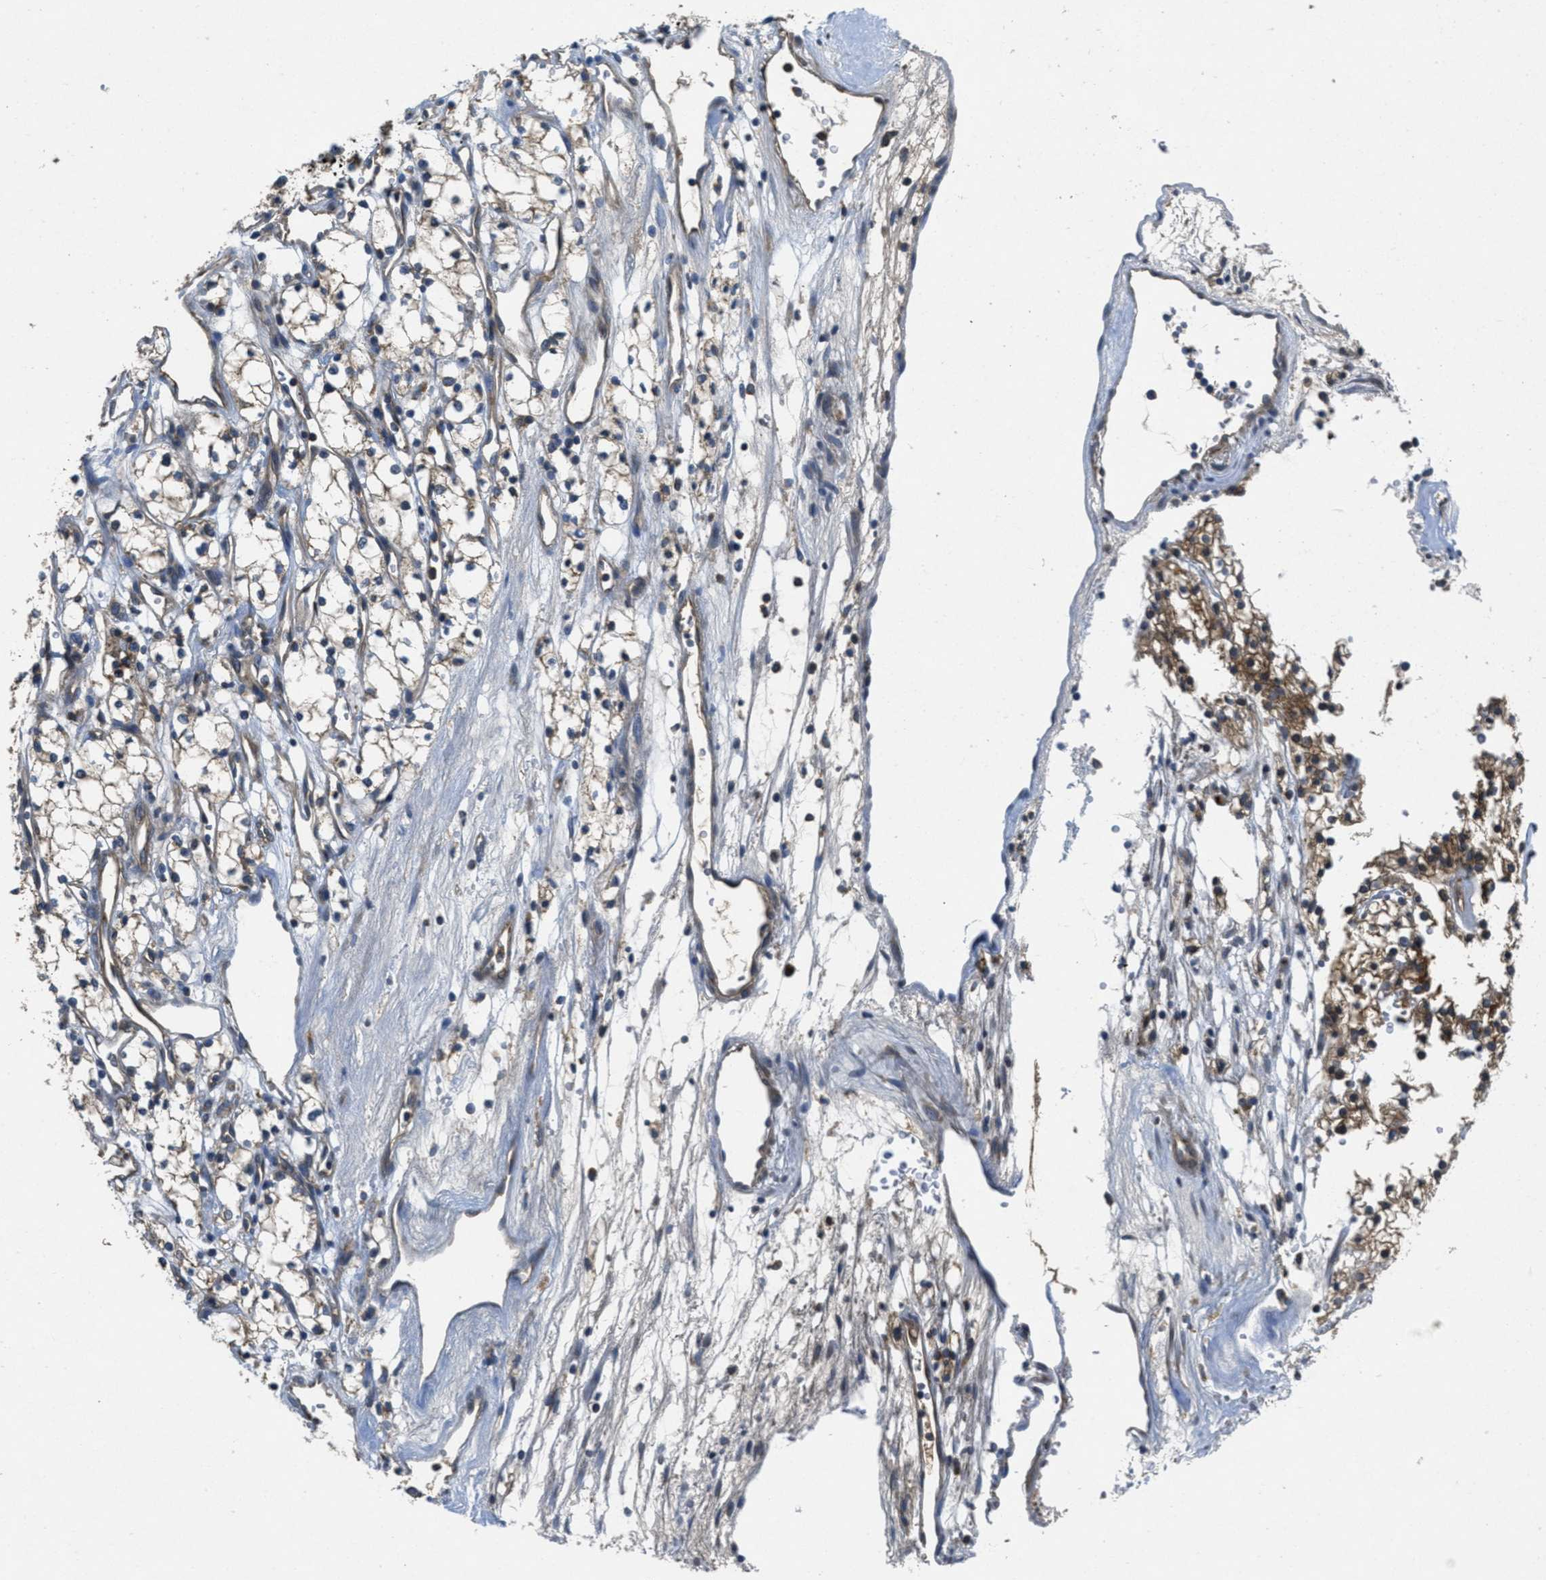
{"staining": {"intensity": "weak", "quantity": "25%-75%", "location": "cytoplasmic/membranous"}, "tissue": "renal cancer", "cell_type": "Tumor cells", "image_type": "cancer", "snomed": [{"axis": "morphology", "description": "Adenocarcinoma, NOS"}, {"axis": "topography", "description": "Kidney"}], "caption": "Protein analysis of renal adenocarcinoma tissue displays weak cytoplasmic/membranous expression in approximately 25%-75% of tumor cells.", "gene": "GALK1", "patient": {"sex": "male", "age": 59}}